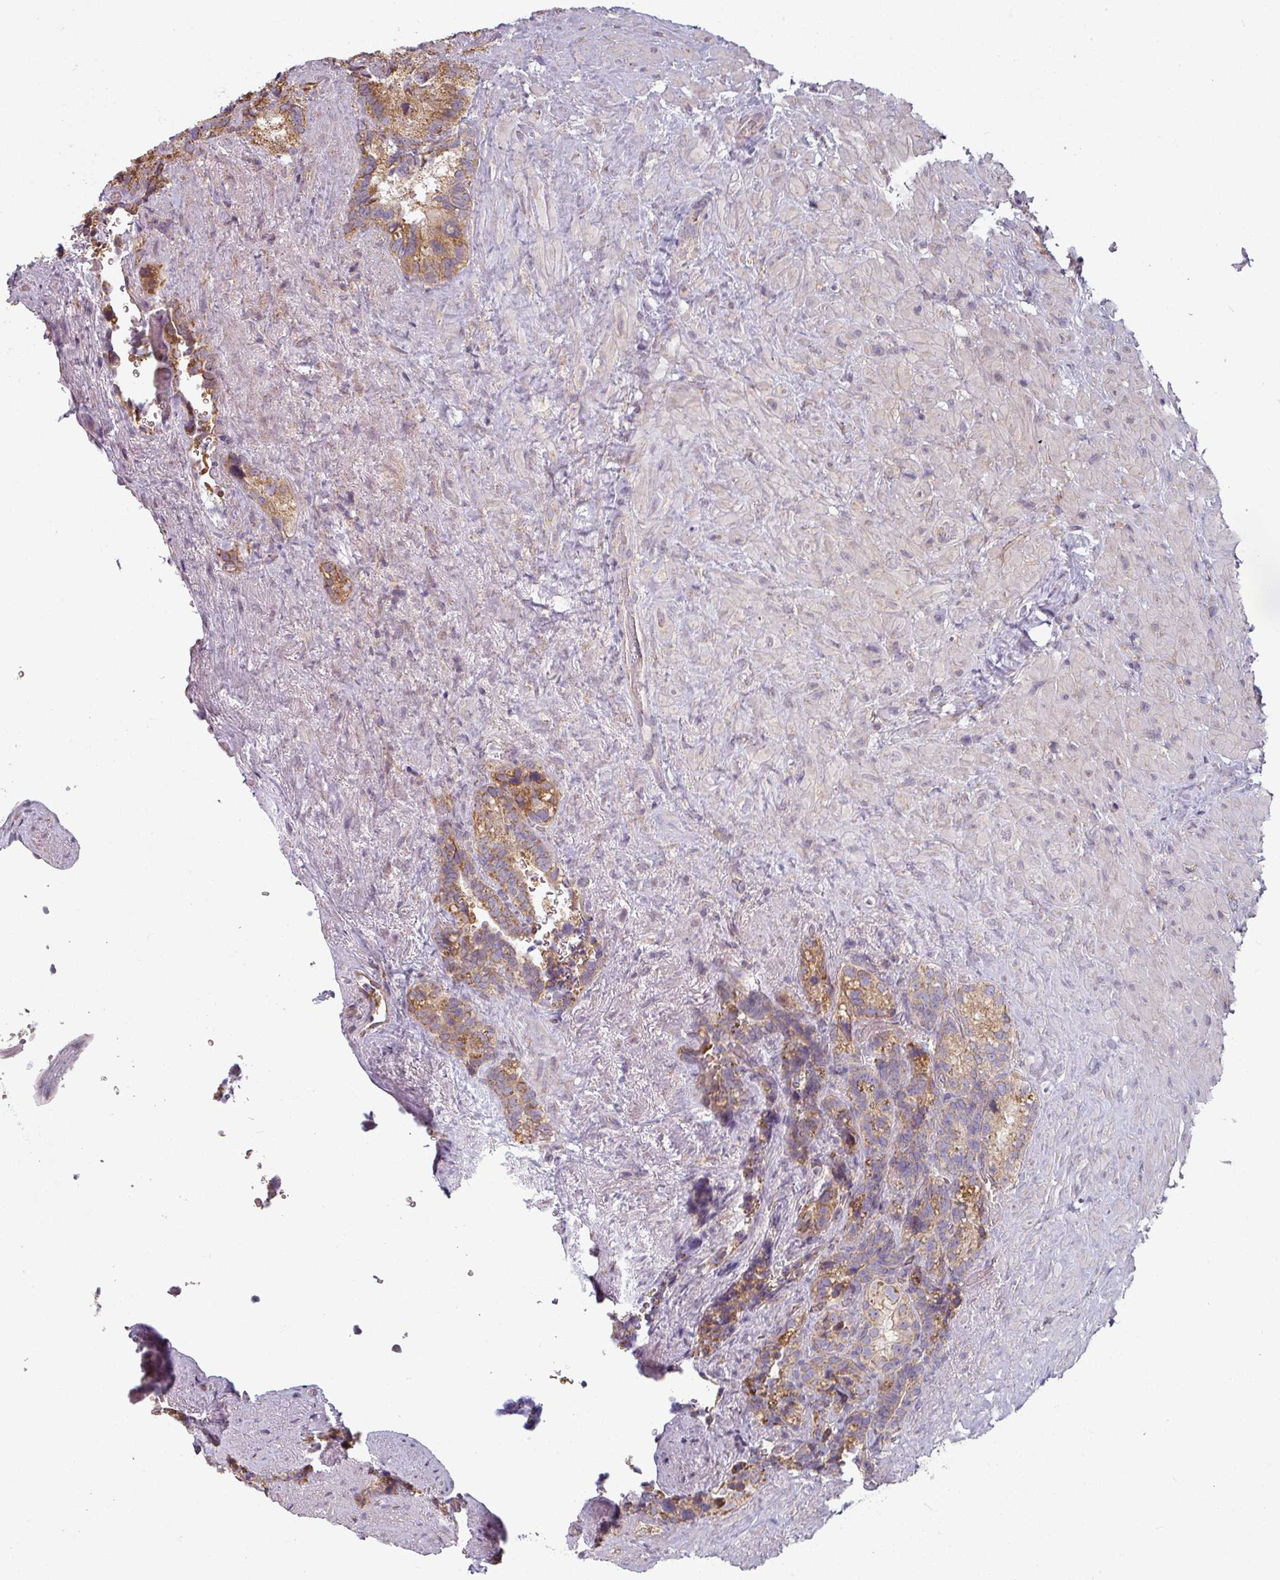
{"staining": {"intensity": "moderate", "quantity": ">75%", "location": "cytoplasmic/membranous"}, "tissue": "seminal vesicle", "cell_type": "Glandular cells", "image_type": "normal", "snomed": [{"axis": "morphology", "description": "Normal tissue, NOS"}, {"axis": "topography", "description": "Seminal veicle"}], "caption": "Moderate cytoplasmic/membranous protein expression is seen in about >75% of glandular cells in seminal vesicle. The staining is performed using DAB (3,3'-diaminobenzidine) brown chromogen to label protein expression. The nuclei are counter-stained blue using hematoxylin.", "gene": "PLEKHJ1", "patient": {"sex": "male", "age": 62}}